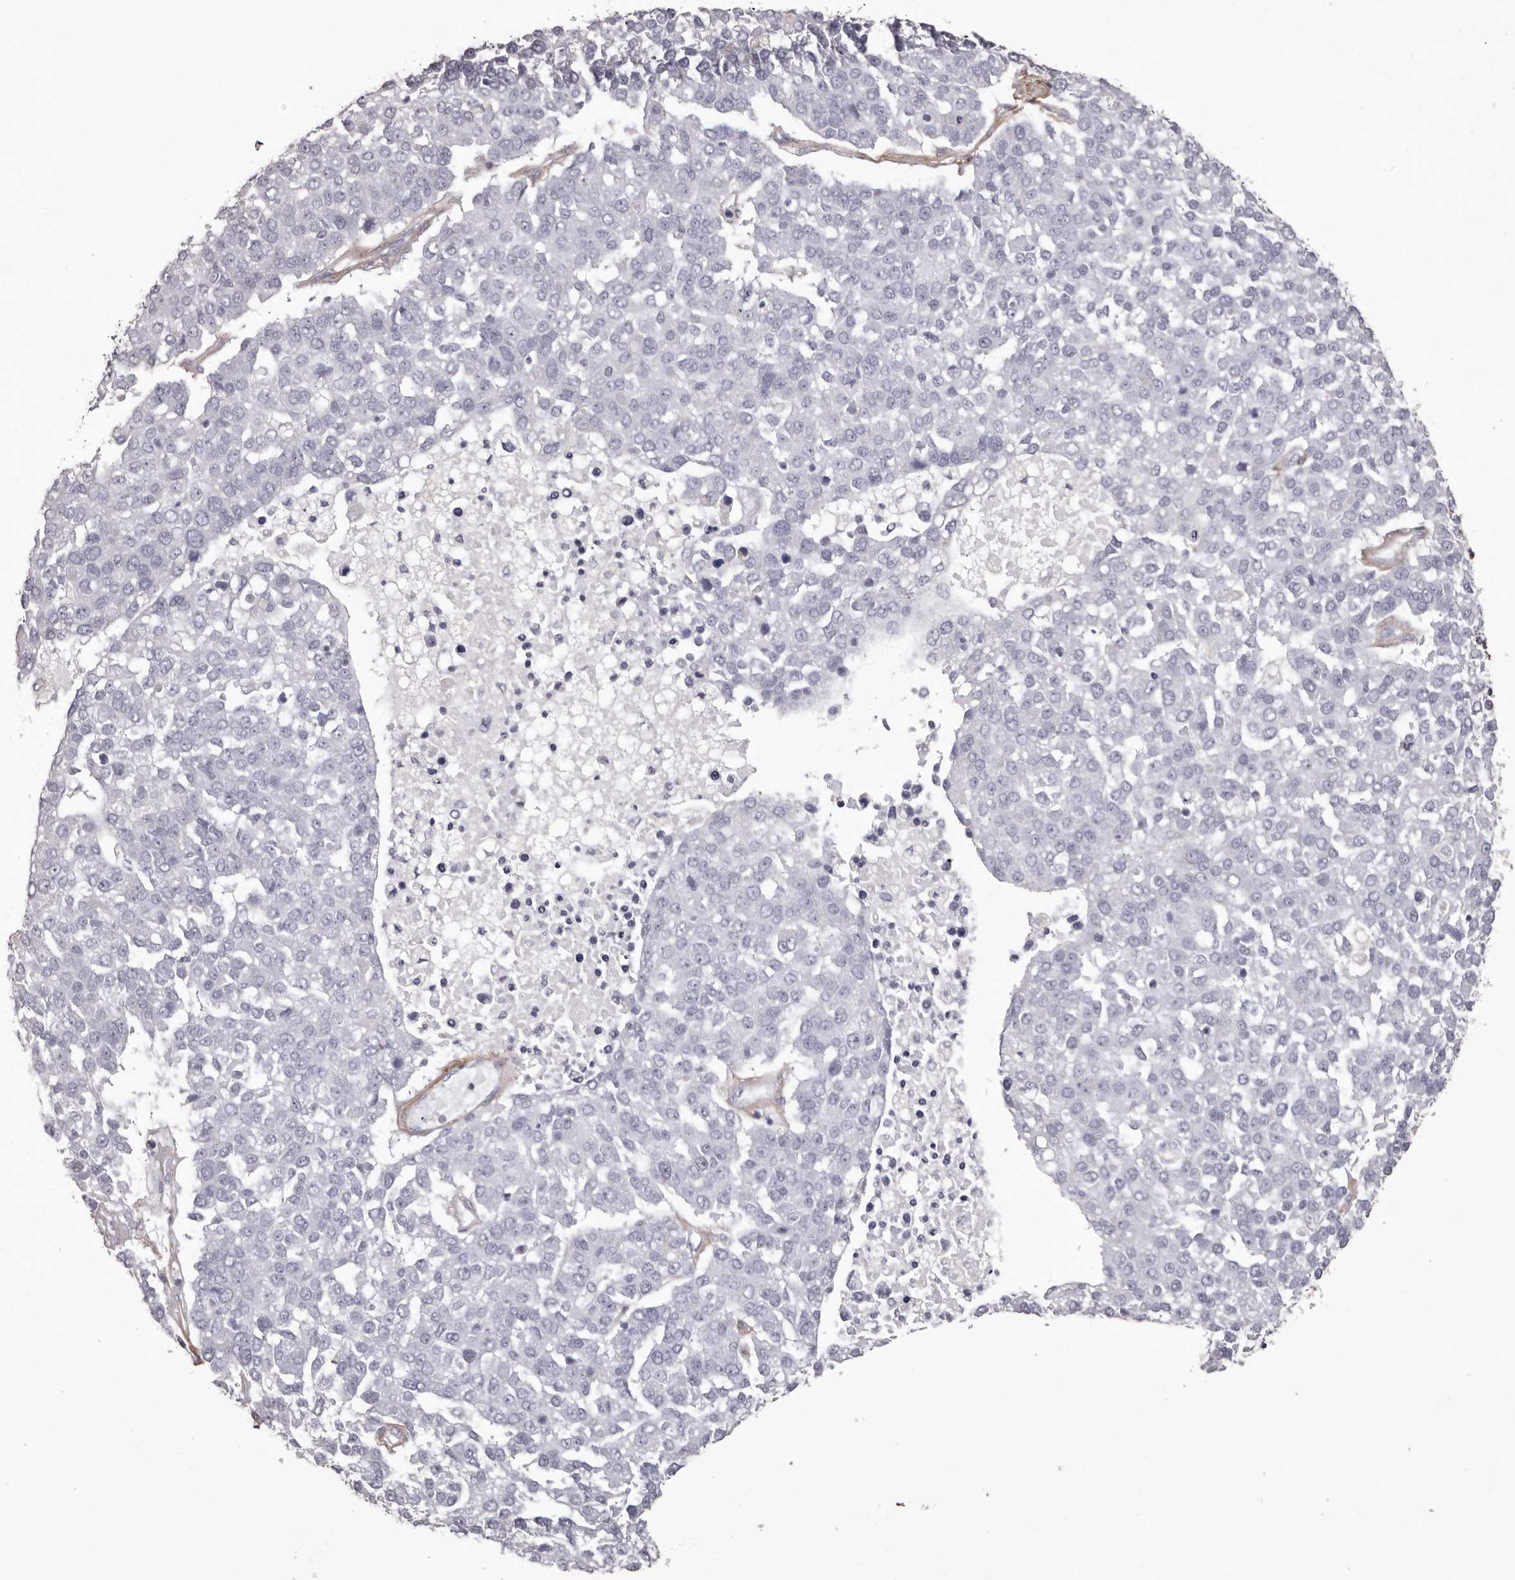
{"staining": {"intensity": "negative", "quantity": "none", "location": "none"}, "tissue": "pancreatic cancer", "cell_type": "Tumor cells", "image_type": "cancer", "snomed": [{"axis": "morphology", "description": "Adenocarcinoma, NOS"}, {"axis": "topography", "description": "Pancreas"}], "caption": "There is no significant positivity in tumor cells of pancreatic cancer.", "gene": "COL6A1", "patient": {"sex": "female", "age": 61}}